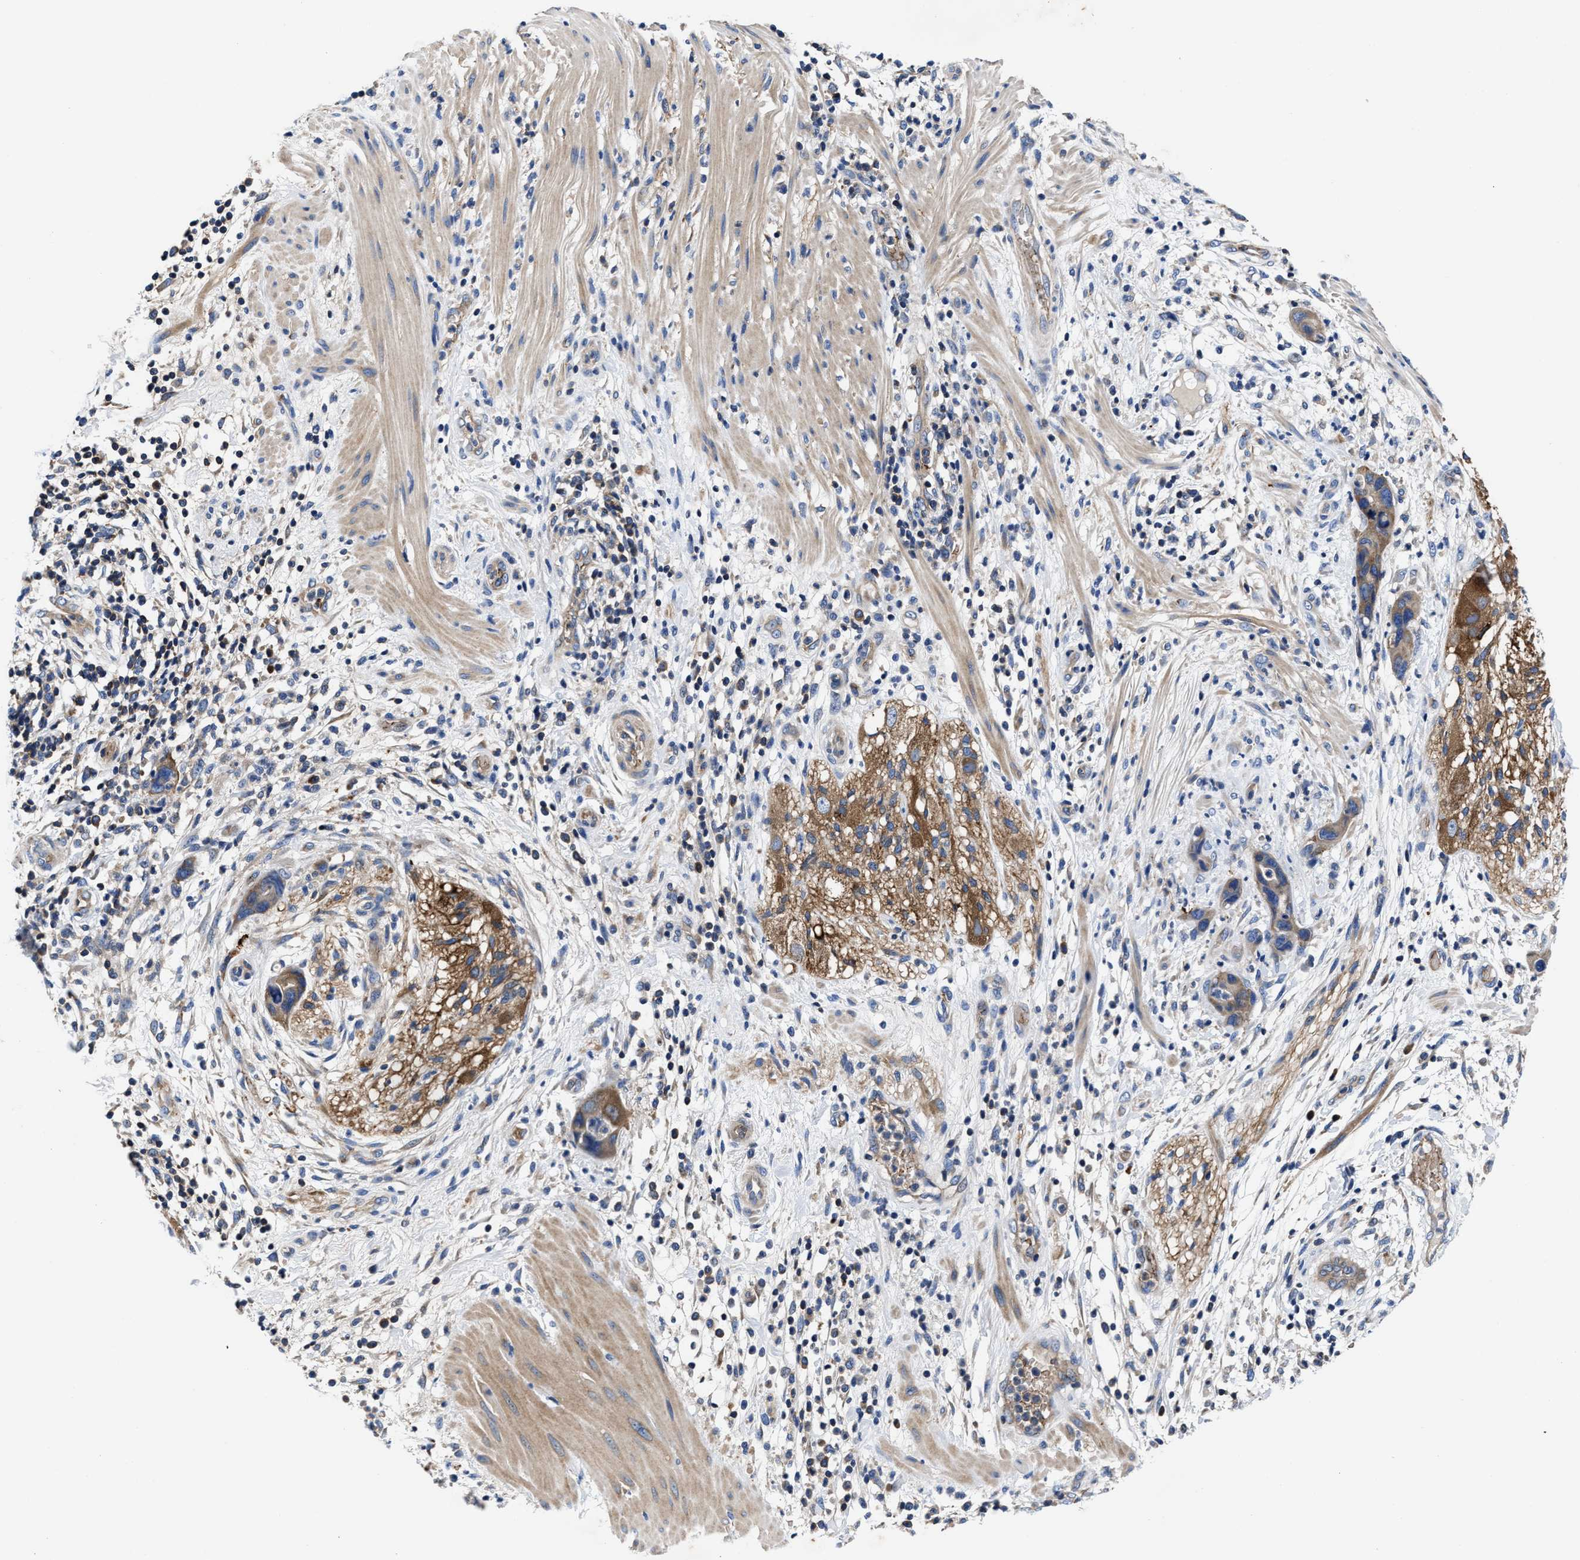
{"staining": {"intensity": "moderate", "quantity": ">75%", "location": "cytoplasmic/membranous"}, "tissue": "pancreatic cancer", "cell_type": "Tumor cells", "image_type": "cancer", "snomed": [{"axis": "morphology", "description": "Adenocarcinoma, NOS"}, {"axis": "topography", "description": "Pancreas"}], "caption": "Moderate cytoplasmic/membranous staining is seen in approximately >75% of tumor cells in pancreatic cancer (adenocarcinoma).", "gene": "PHLPP1", "patient": {"sex": "female", "age": 71}}